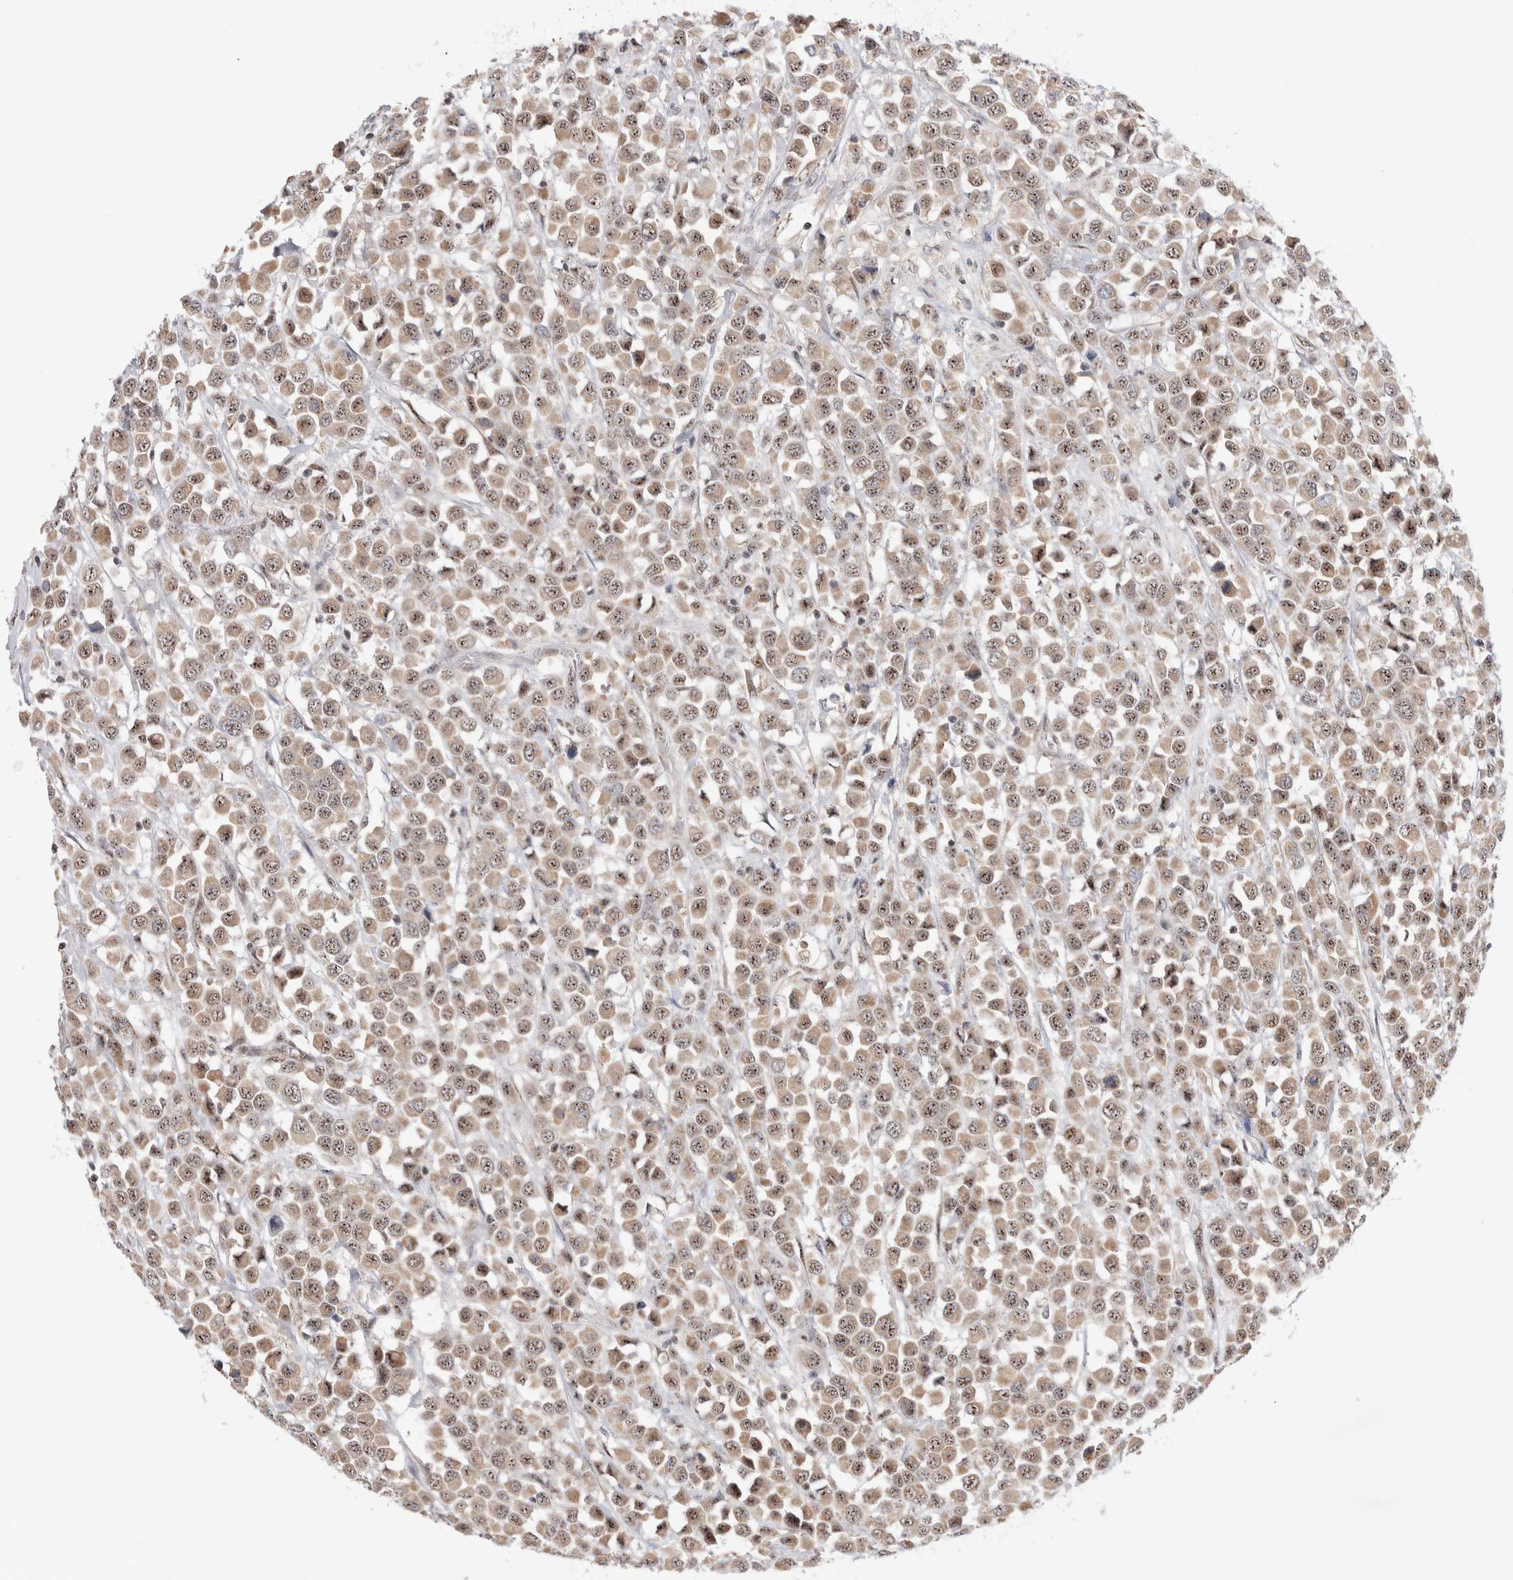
{"staining": {"intensity": "moderate", "quantity": ">75%", "location": "cytoplasmic/membranous,nuclear"}, "tissue": "breast cancer", "cell_type": "Tumor cells", "image_type": "cancer", "snomed": [{"axis": "morphology", "description": "Duct carcinoma"}, {"axis": "topography", "description": "Breast"}], "caption": "Immunohistochemical staining of human breast cancer reveals moderate cytoplasmic/membranous and nuclear protein positivity in approximately >75% of tumor cells.", "gene": "ZNF695", "patient": {"sex": "female", "age": 61}}